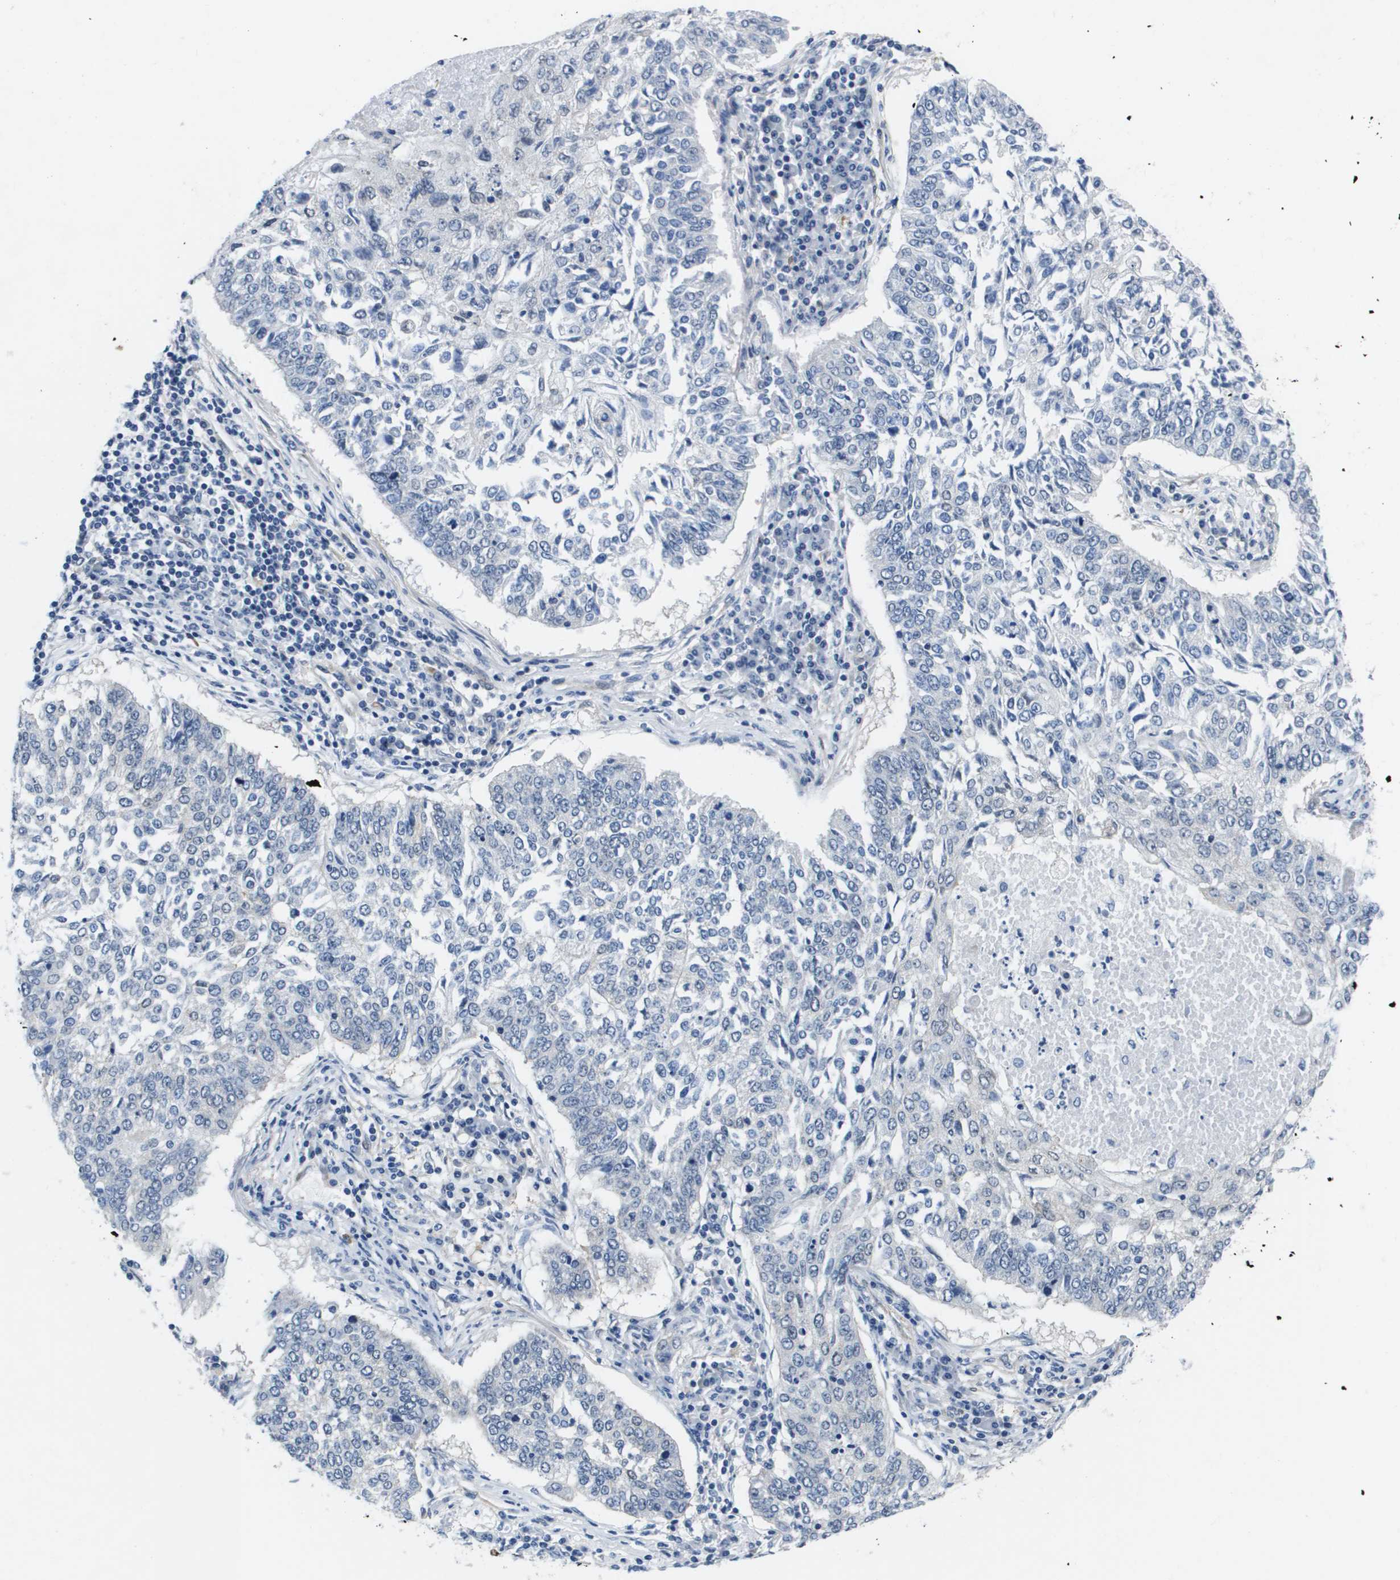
{"staining": {"intensity": "negative", "quantity": "none", "location": "none"}, "tissue": "lung cancer", "cell_type": "Tumor cells", "image_type": "cancer", "snomed": [{"axis": "morphology", "description": "Normal tissue, NOS"}, {"axis": "morphology", "description": "Squamous cell carcinoma, NOS"}, {"axis": "topography", "description": "Cartilage tissue"}, {"axis": "topography", "description": "Bronchus"}, {"axis": "topography", "description": "Lung"}], "caption": "This is a image of IHC staining of lung squamous cell carcinoma, which shows no expression in tumor cells.", "gene": "LPP", "patient": {"sex": "female", "age": 49}}